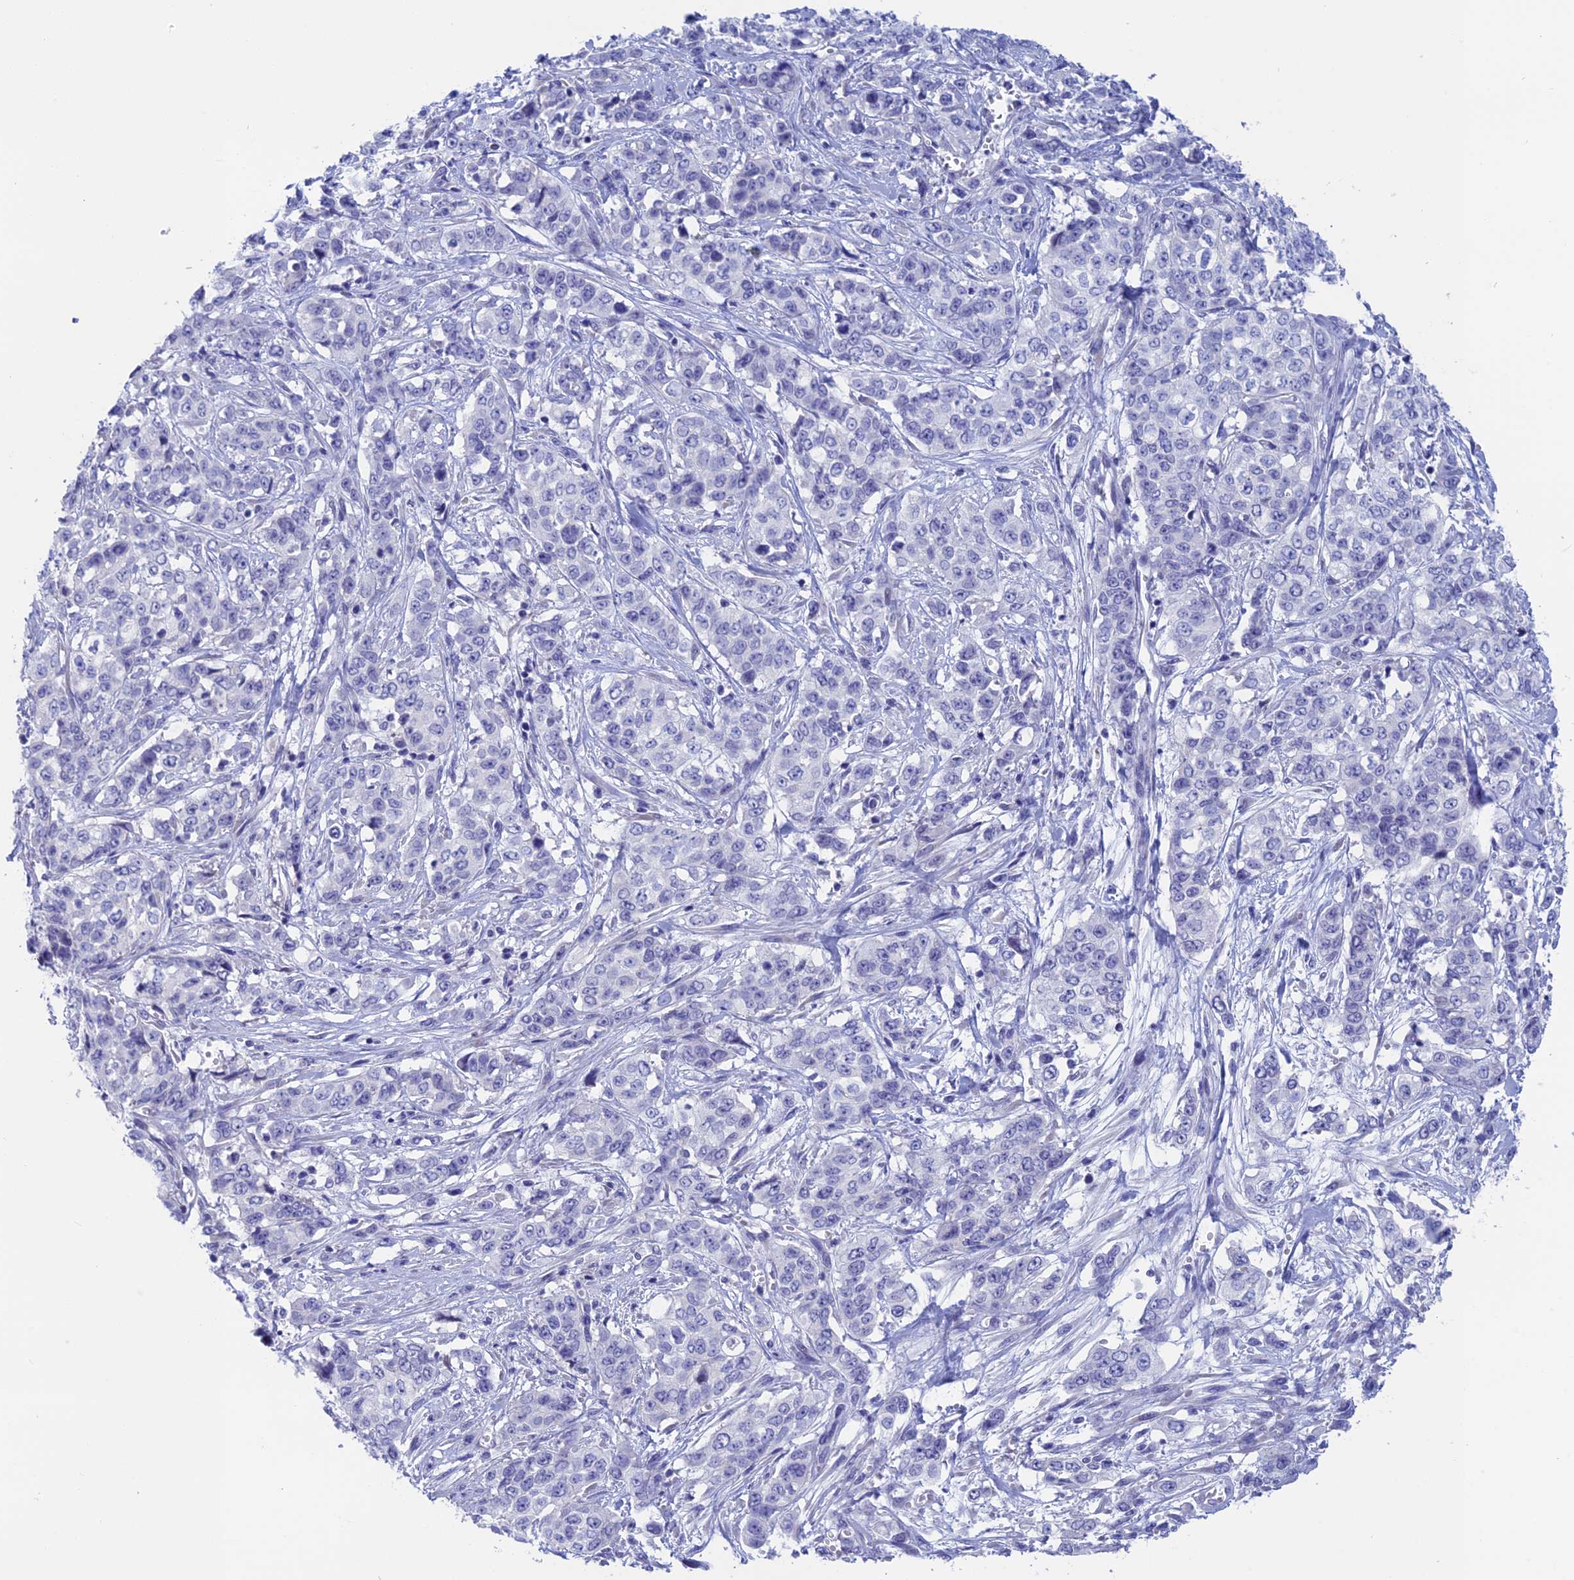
{"staining": {"intensity": "negative", "quantity": "none", "location": "none"}, "tissue": "stomach cancer", "cell_type": "Tumor cells", "image_type": "cancer", "snomed": [{"axis": "morphology", "description": "Adenocarcinoma, NOS"}, {"axis": "topography", "description": "Stomach, upper"}], "caption": "Photomicrograph shows no significant protein expression in tumor cells of stomach cancer (adenocarcinoma).", "gene": "BTBD19", "patient": {"sex": "male", "age": 62}}